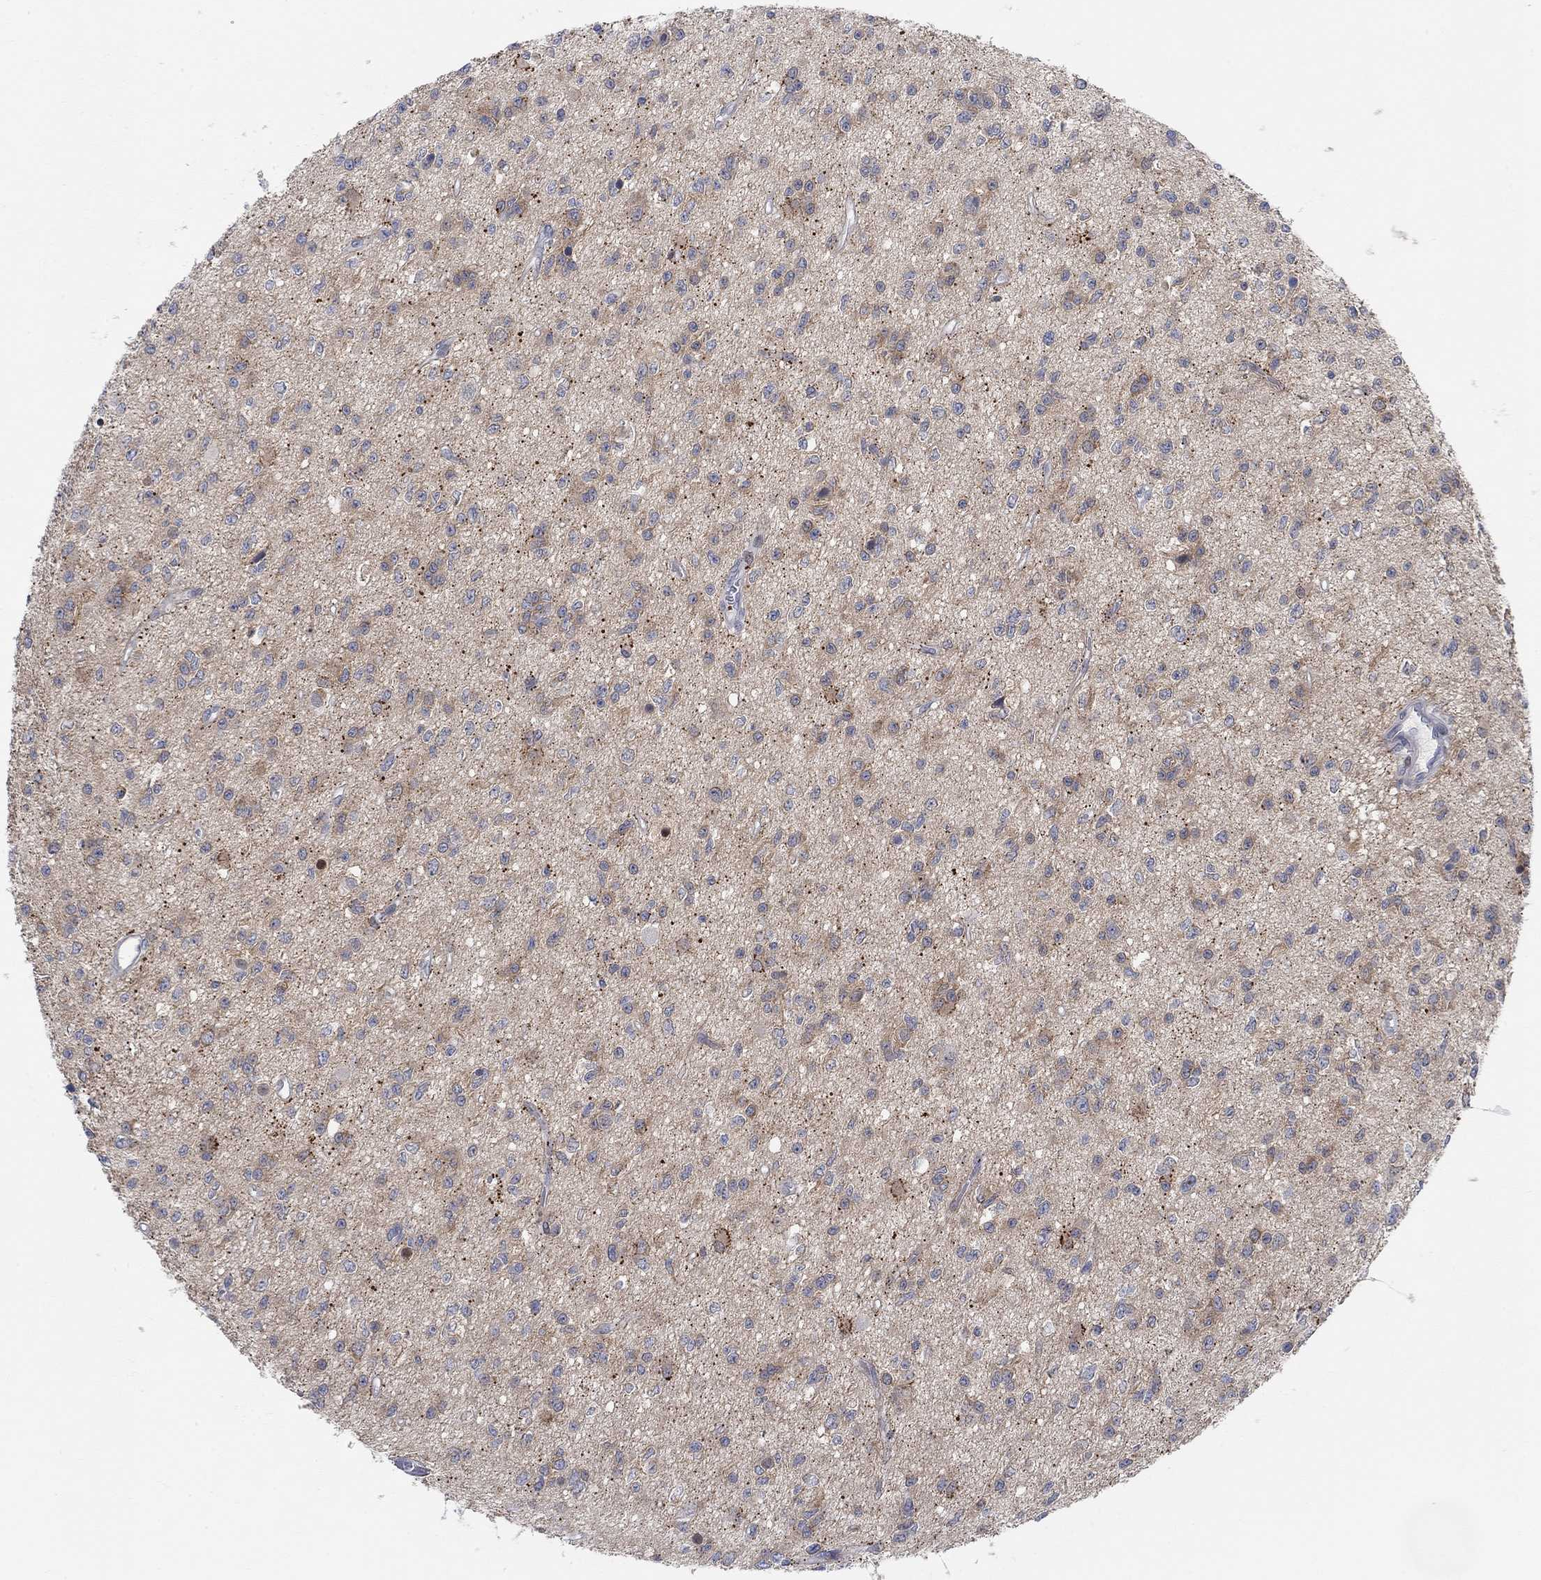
{"staining": {"intensity": "weak", "quantity": ">75%", "location": "cytoplasmic/membranous"}, "tissue": "glioma", "cell_type": "Tumor cells", "image_type": "cancer", "snomed": [{"axis": "morphology", "description": "Glioma, malignant, Low grade"}, {"axis": "topography", "description": "Brain"}], "caption": "Glioma was stained to show a protein in brown. There is low levels of weak cytoplasmic/membranous staining in about >75% of tumor cells.", "gene": "PMFBP1", "patient": {"sex": "female", "age": 45}}